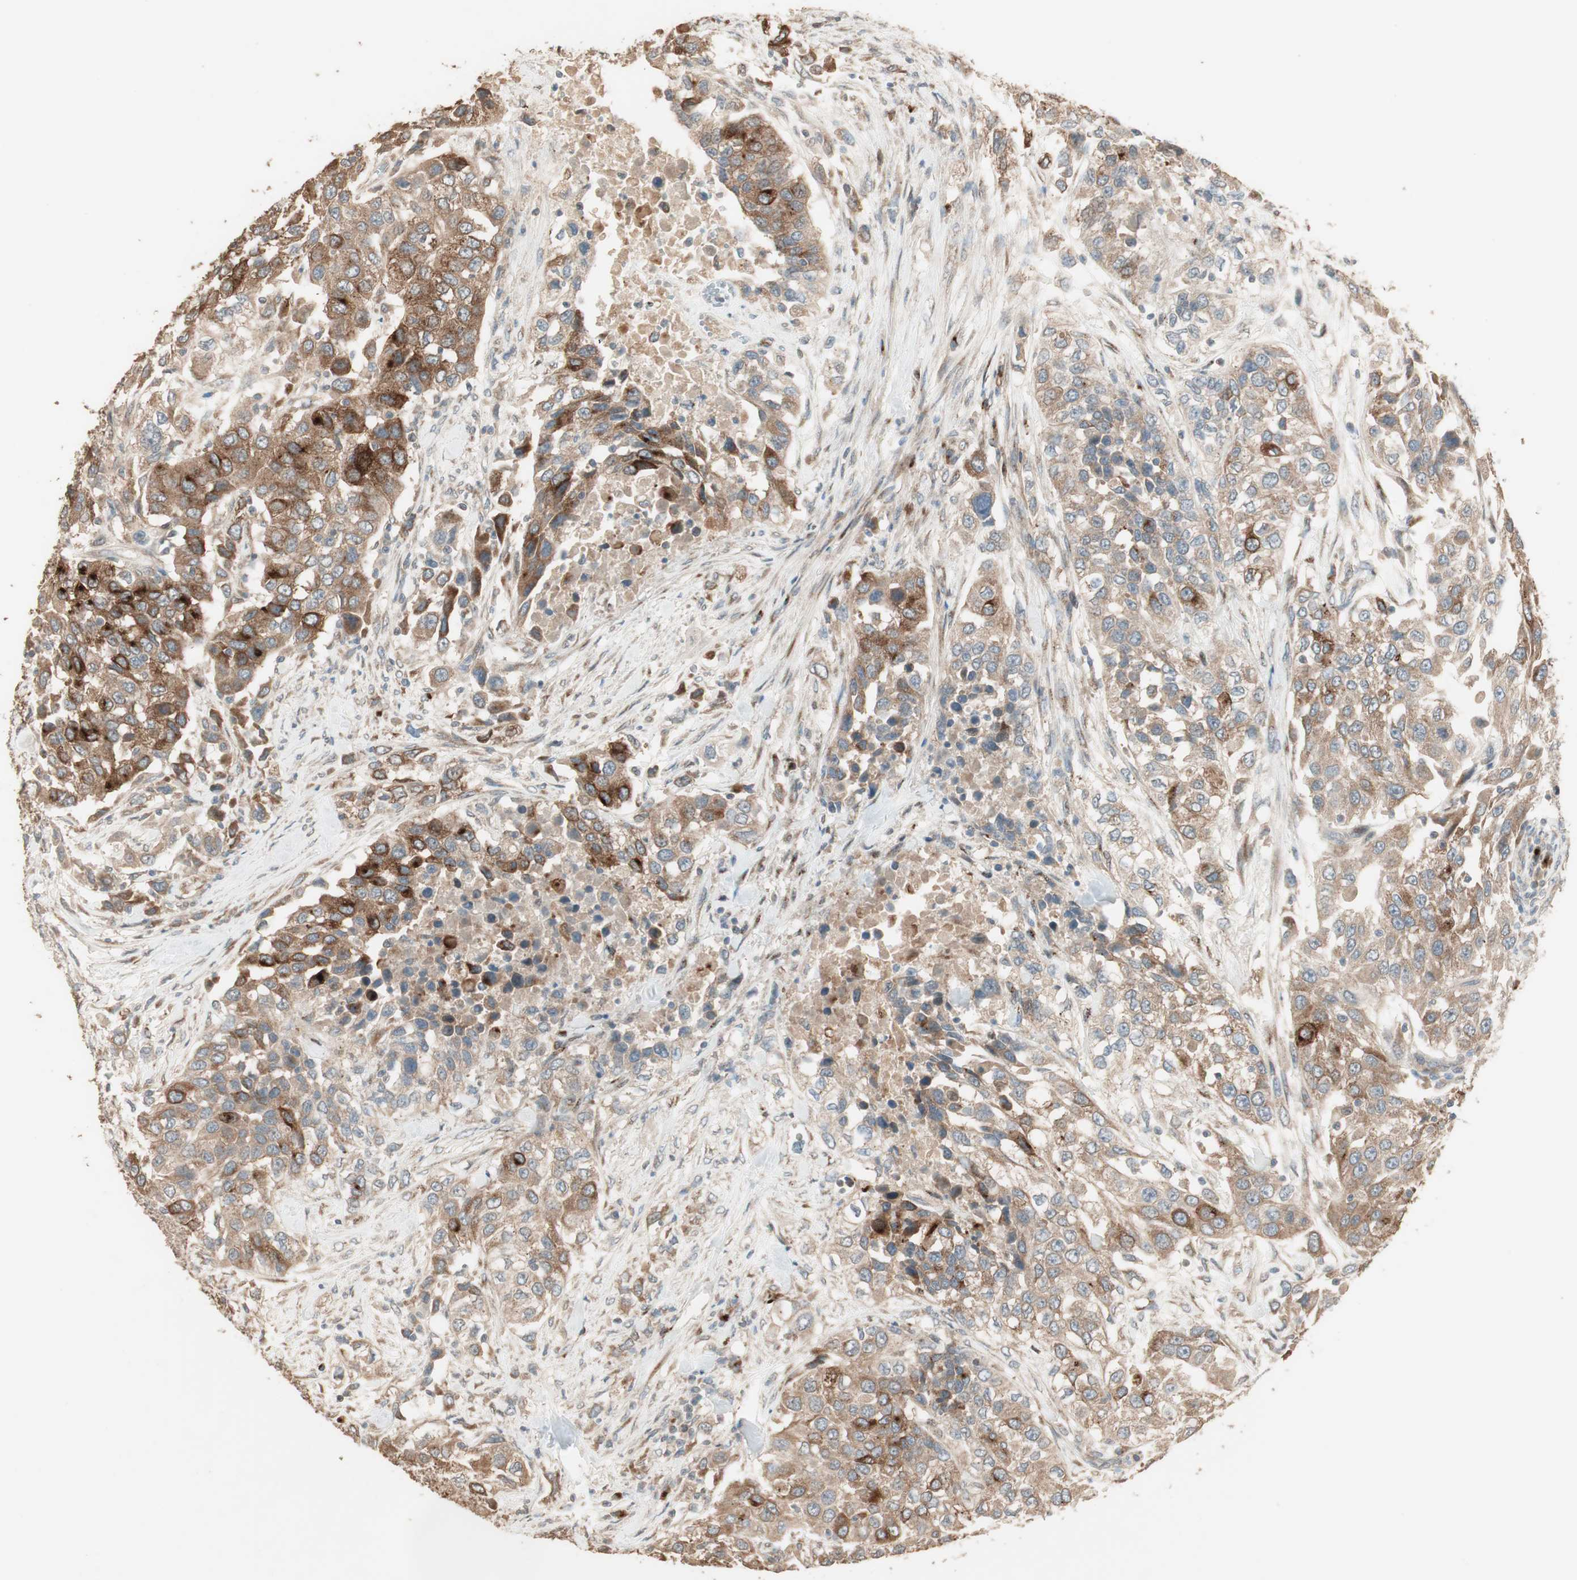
{"staining": {"intensity": "moderate", "quantity": ">75%", "location": "cytoplasmic/membranous"}, "tissue": "urothelial cancer", "cell_type": "Tumor cells", "image_type": "cancer", "snomed": [{"axis": "morphology", "description": "Urothelial carcinoma, High grade"}, {"axis": "topography", "description": "Urinary bladder"}], "caption": "A medium amount of moderate cytoplasmic/membranous positivity is appreciated in approximately >75% of tumor cells in urothelial cancer tissue.", "gene": "RARRES1", "patient": {"sex": "female", "age": 80}}